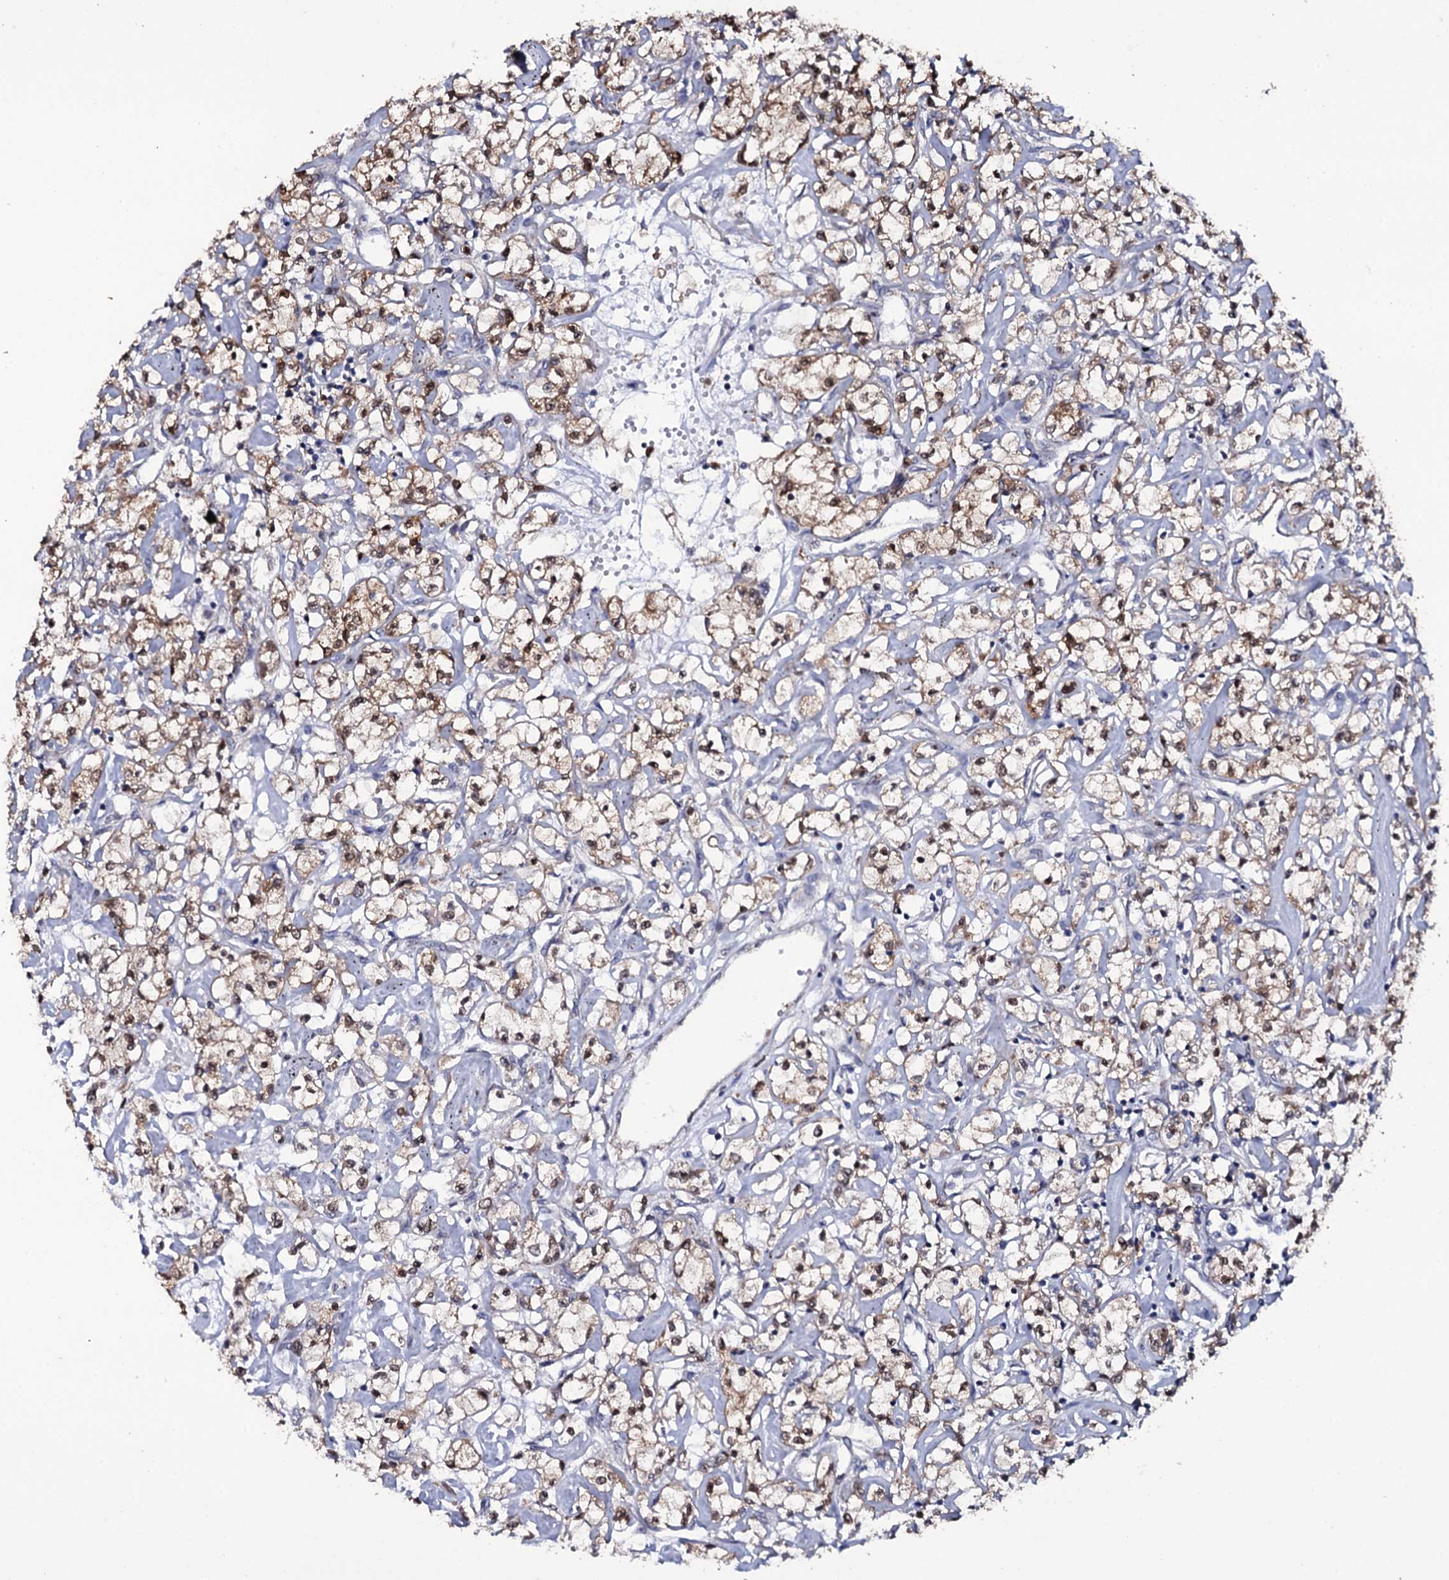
{"staining": {"intensity": "moderate", "quantity": ">75%", "location": "cytoplasmic/membranous"}, "tissue": "renal cancer", "cell_type": "Tumor cells", "image_type": "cancer", "snomed": [{"axis": "morphology", "description": "Adenocarcinoma, NOS"}, {"axis": "topography", "description": "Kidney"}], "caption": "Protein expression analysis of adenocarcinoma (renal) demonstrates moderate cytoplasmic/membranous positivity in about >75% of tumor cells.", "gene": "CRYL1", "patient": {"sex": "female", "age": 59}}